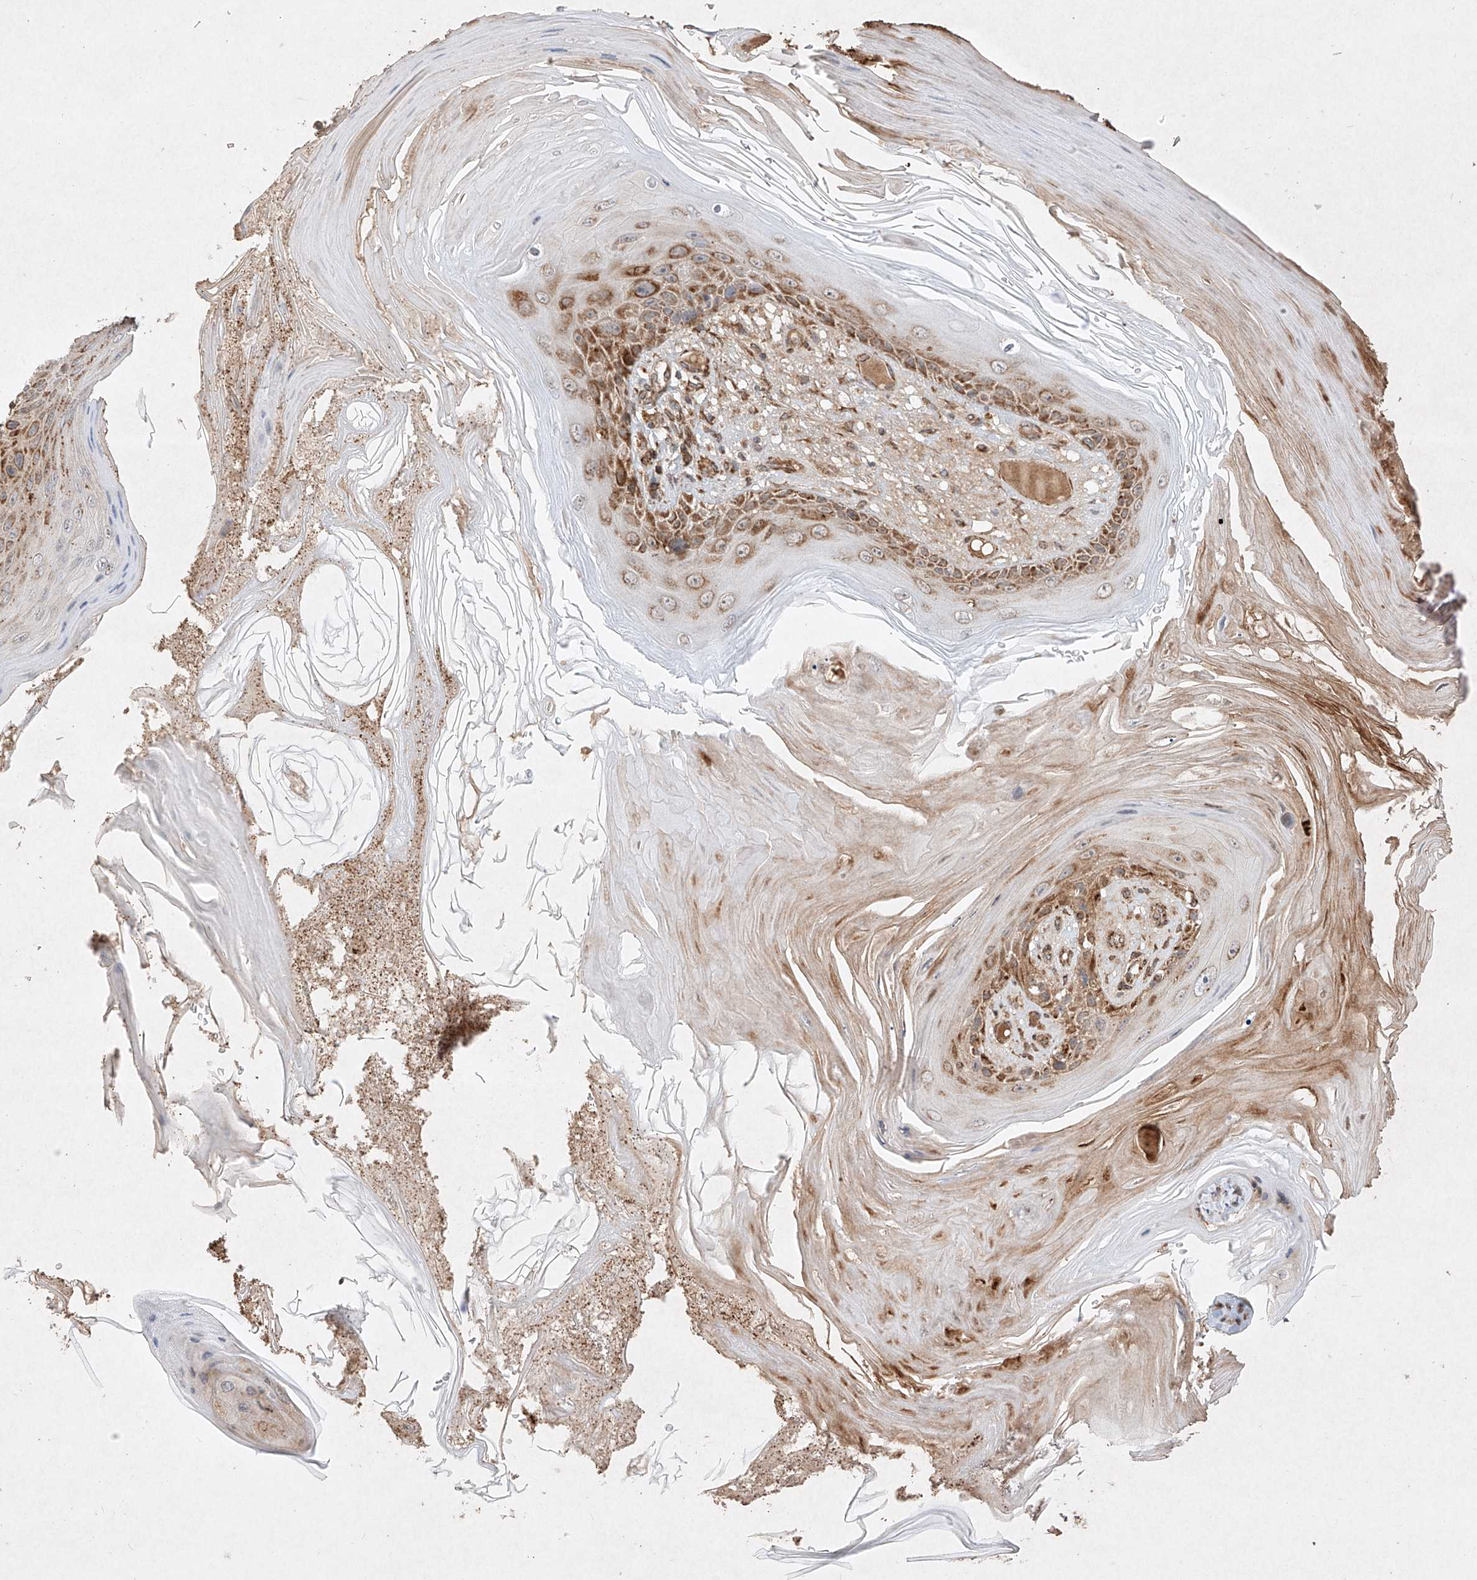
{"staining": {"intensity": "moderate", "quantity": ">75%", "location": "cytoplasmic/membranous"}, "tissue": "skin cancer", "cell_type": "Tumor cells", "image_type": "cancer", "snomed": [{"axis": "morphology", "description": "Squamous cell carcinoma, NOS"}, {"axis": "topography", "description": "Skin"}], "caption": "A brown stain shows moderate cytoplasmic/membranous positivity of a protein in skin cancer tumor cells. (DAB (3,3'-diaminobenzidine) IHC, brown staining for protein, blue staining for nuclei).", "gene": "SEMA3B", "patient": {"sex": "female", "age": 88}}